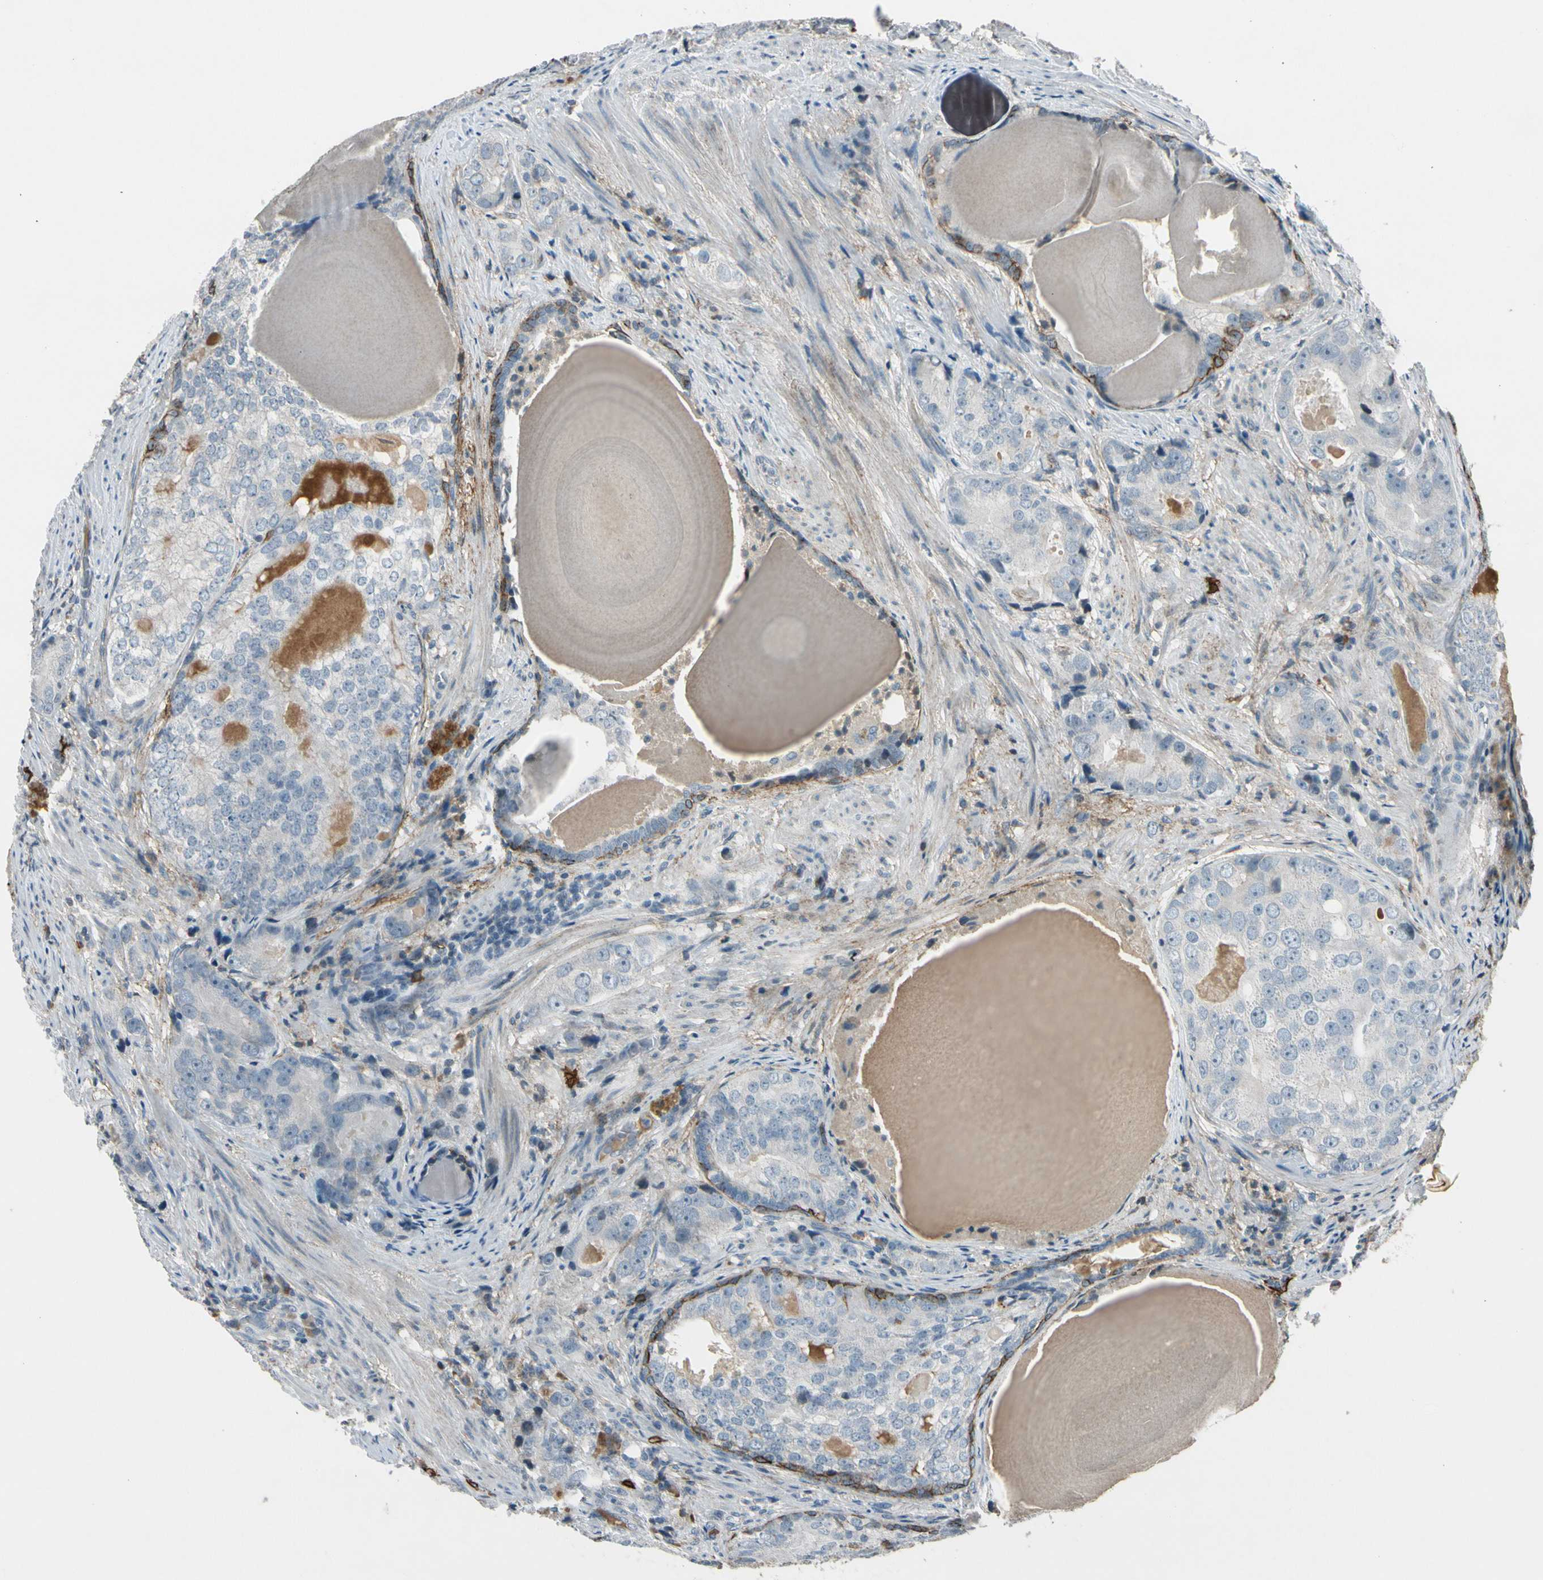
{"staining": {"intensity": "negative", "quantity": "none", "location": "none"}, "tissue": "prostate cancer", "cell_type": "Tumor cells", "image_type": "cancer", "snomed": [{"axis": "morphology", "description": "Adenocarcinoma, High grade"}, {"axis": "topography", "description": "Prostate"}], "caption": "This photomicrograph is of prostate cancer stained with IHC to label a protein in brown with the nuclei are counter-stained blue. There is no staining in tumor cells.", "gene": "PDPN", "patient": {"sex": "male", "age": 66}}